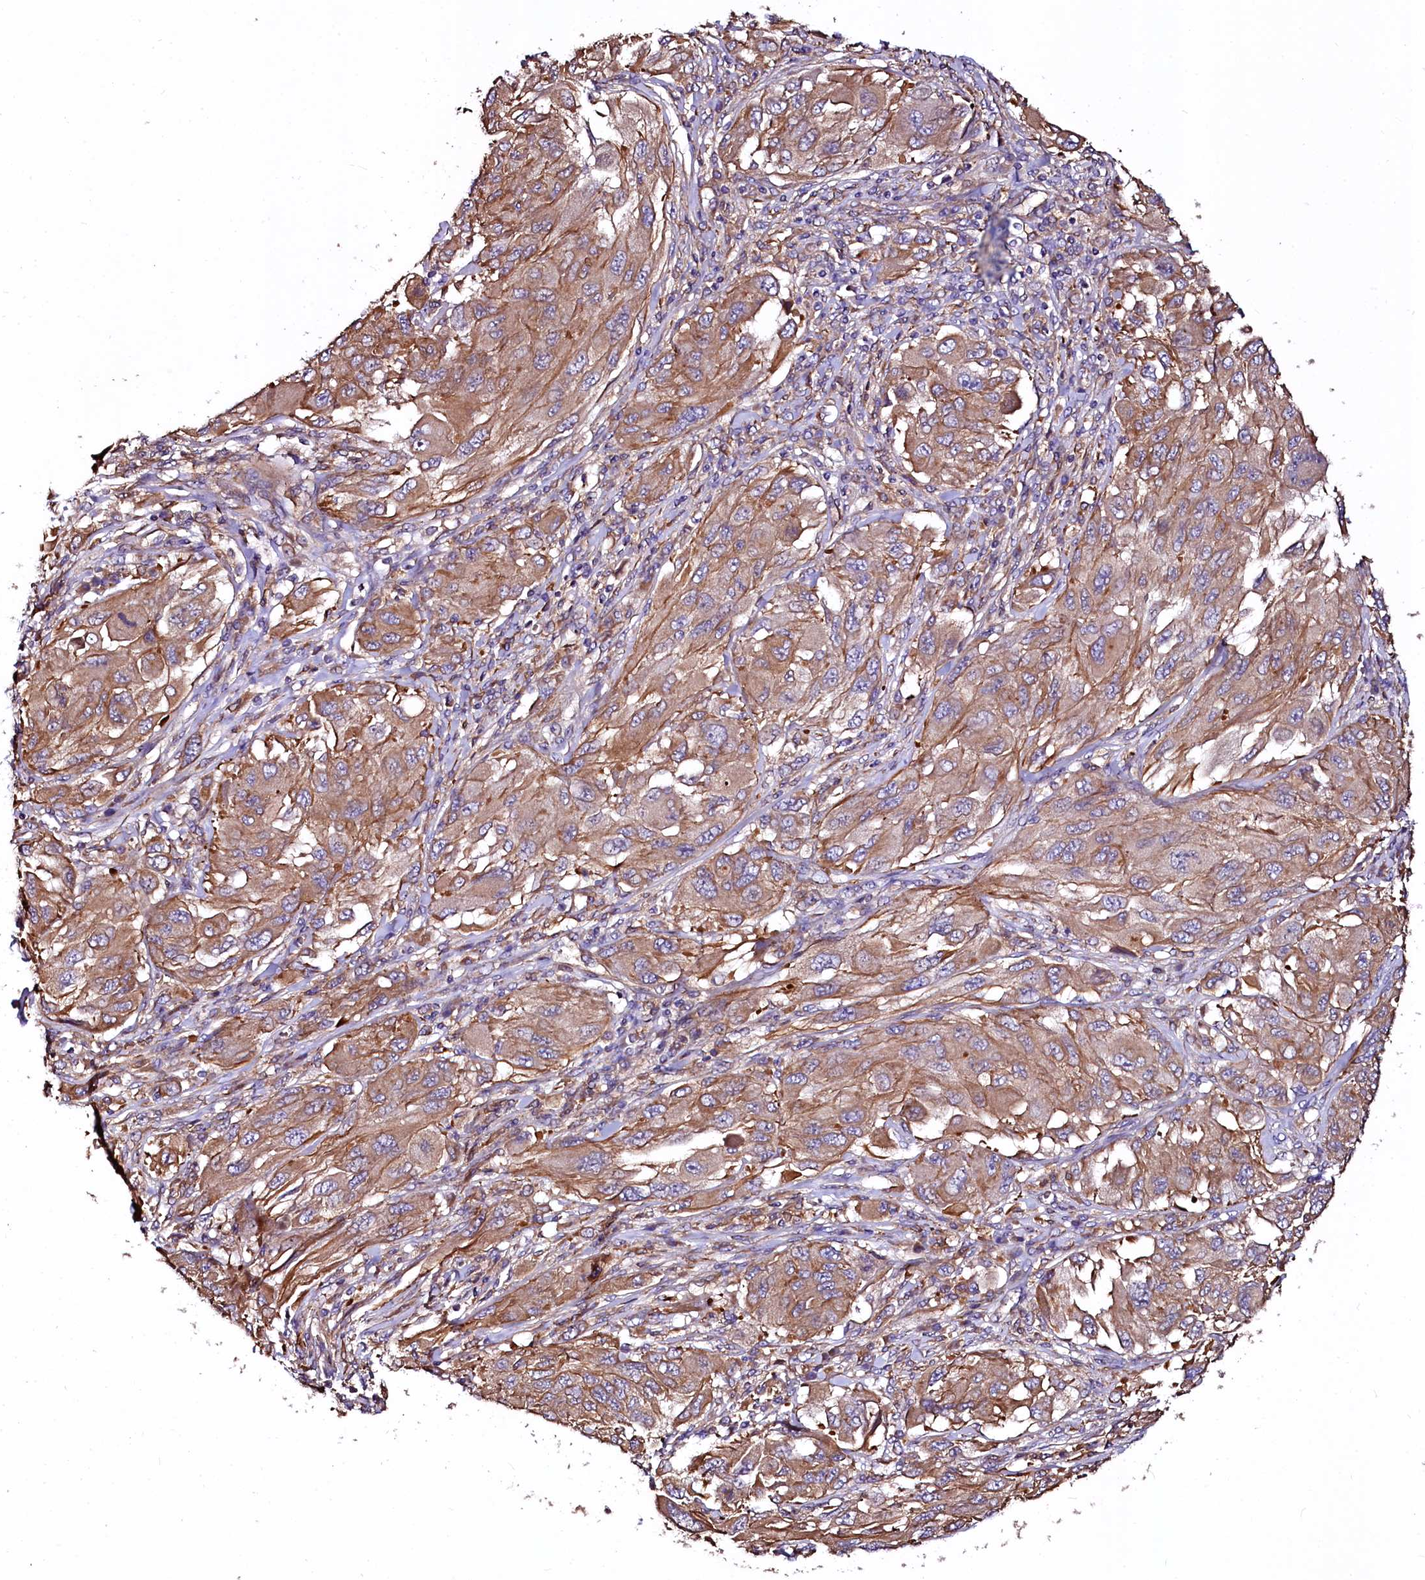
{"staining": {"intensity": "moderate", "quantity": ">75%", "location": "cytoplasmic/membranous"}, "tissue": "melanoma", "cell_type": "Tumor cells", "image_type": "cancer", "snomed": [{"axis": "morphology", "description": "Malignant melanoma, NOS"}, {"axis": "topography", "description": "Skin"}], "caption": "Immunohistochemistry (IHC) (DAB) staining of malignant melanoma displays moderate cytoplasmic/membranous protein staining in about >75% of tumor cells. The staining is performed using DAB brown chromogen to label protein expression. The nuclei are counter-stained blue using hematoxylin.", "gene": "APPL2", "patient": {"sex": "female", "age": 91}}